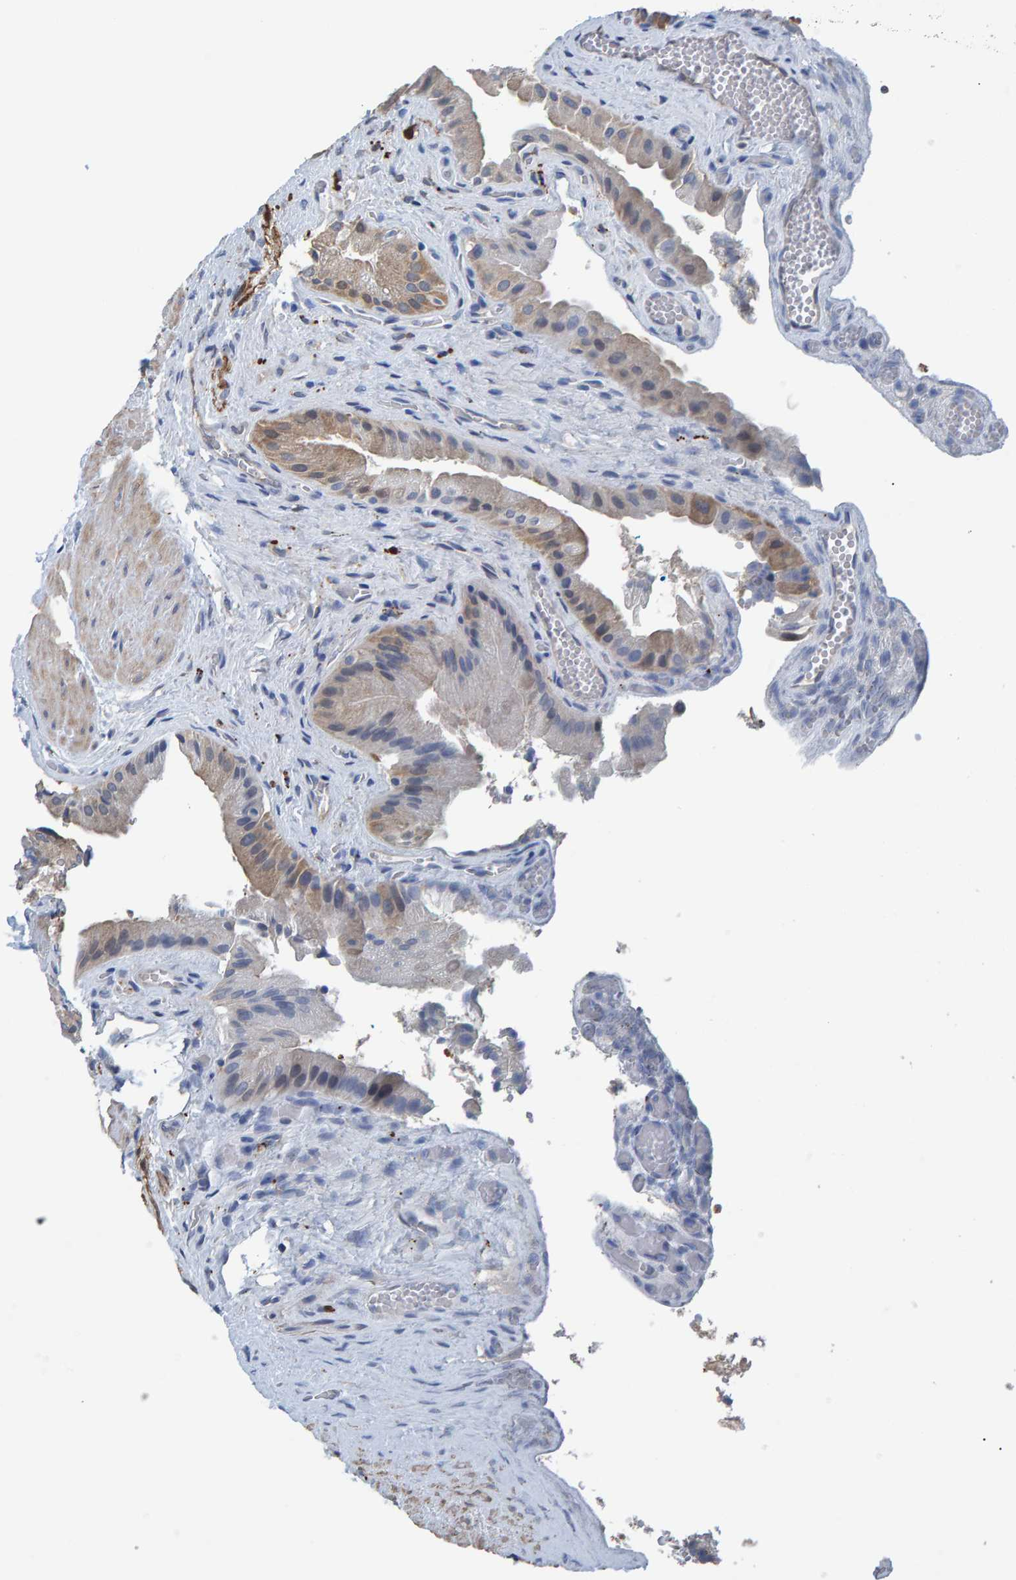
{"staining": {"intensity": "moderate", "quantity": ">75%", "location": "cytoplasmic/membranous"}, "tissue": "gallbladder", "cell_type": "Glandular cells", "image_type": "normal", "snomed": [{"axis": "morphology", "description": "Normal tissue, NOS"}, {"axis": "topography", "description": "Gallbladder"}], "caption": "Moderate cytoplasmic/membranous expression is seen in about >75% of glandular cells in benign gallbladder. The staining was performed using DAB (3,3'-diaminobenzidine) to visualize the protein expression in brown, while the nuclei were stained in blue with hematoxylin (Magnification: 20x).", "gene": "IDO1", "patient": {"sex": "male", "age": 49}}